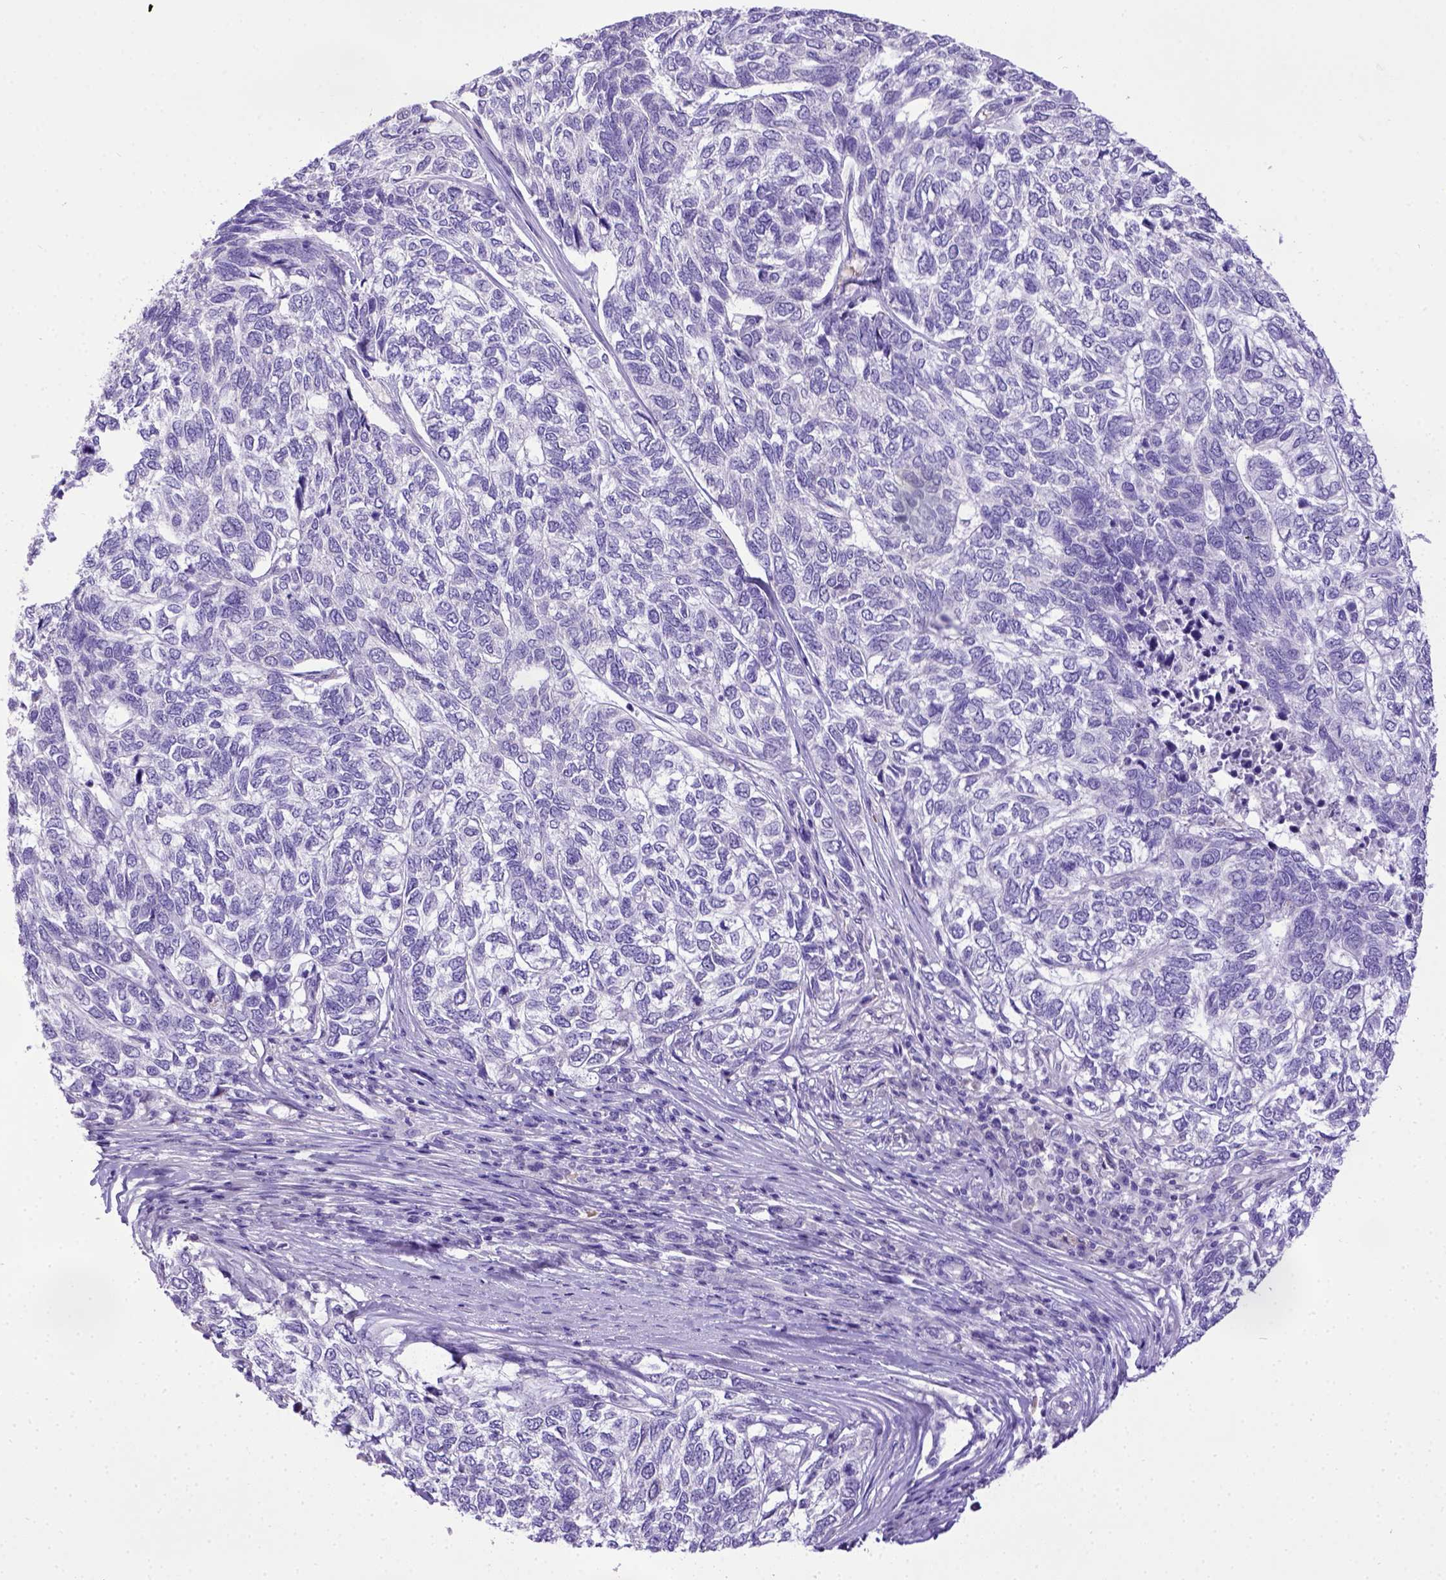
{"staining": {"intensity": "negative", "quantity": "none", "location": "none"}, "tissue": "skin cancer", "cell_type": "Tumor cells", "image_type": "cancer", "snomed": [{"axis": "morphology", "description": "Basal cell carcinoma"}, {"axis": "topography", "description": "Skin"}], "caption": "A photomicrograph of human basal cell carcinoma (skin) is negative for staining in tumor cells.", "gene": "SPEF1", "patient": {"sex": "female", "age": 65}}